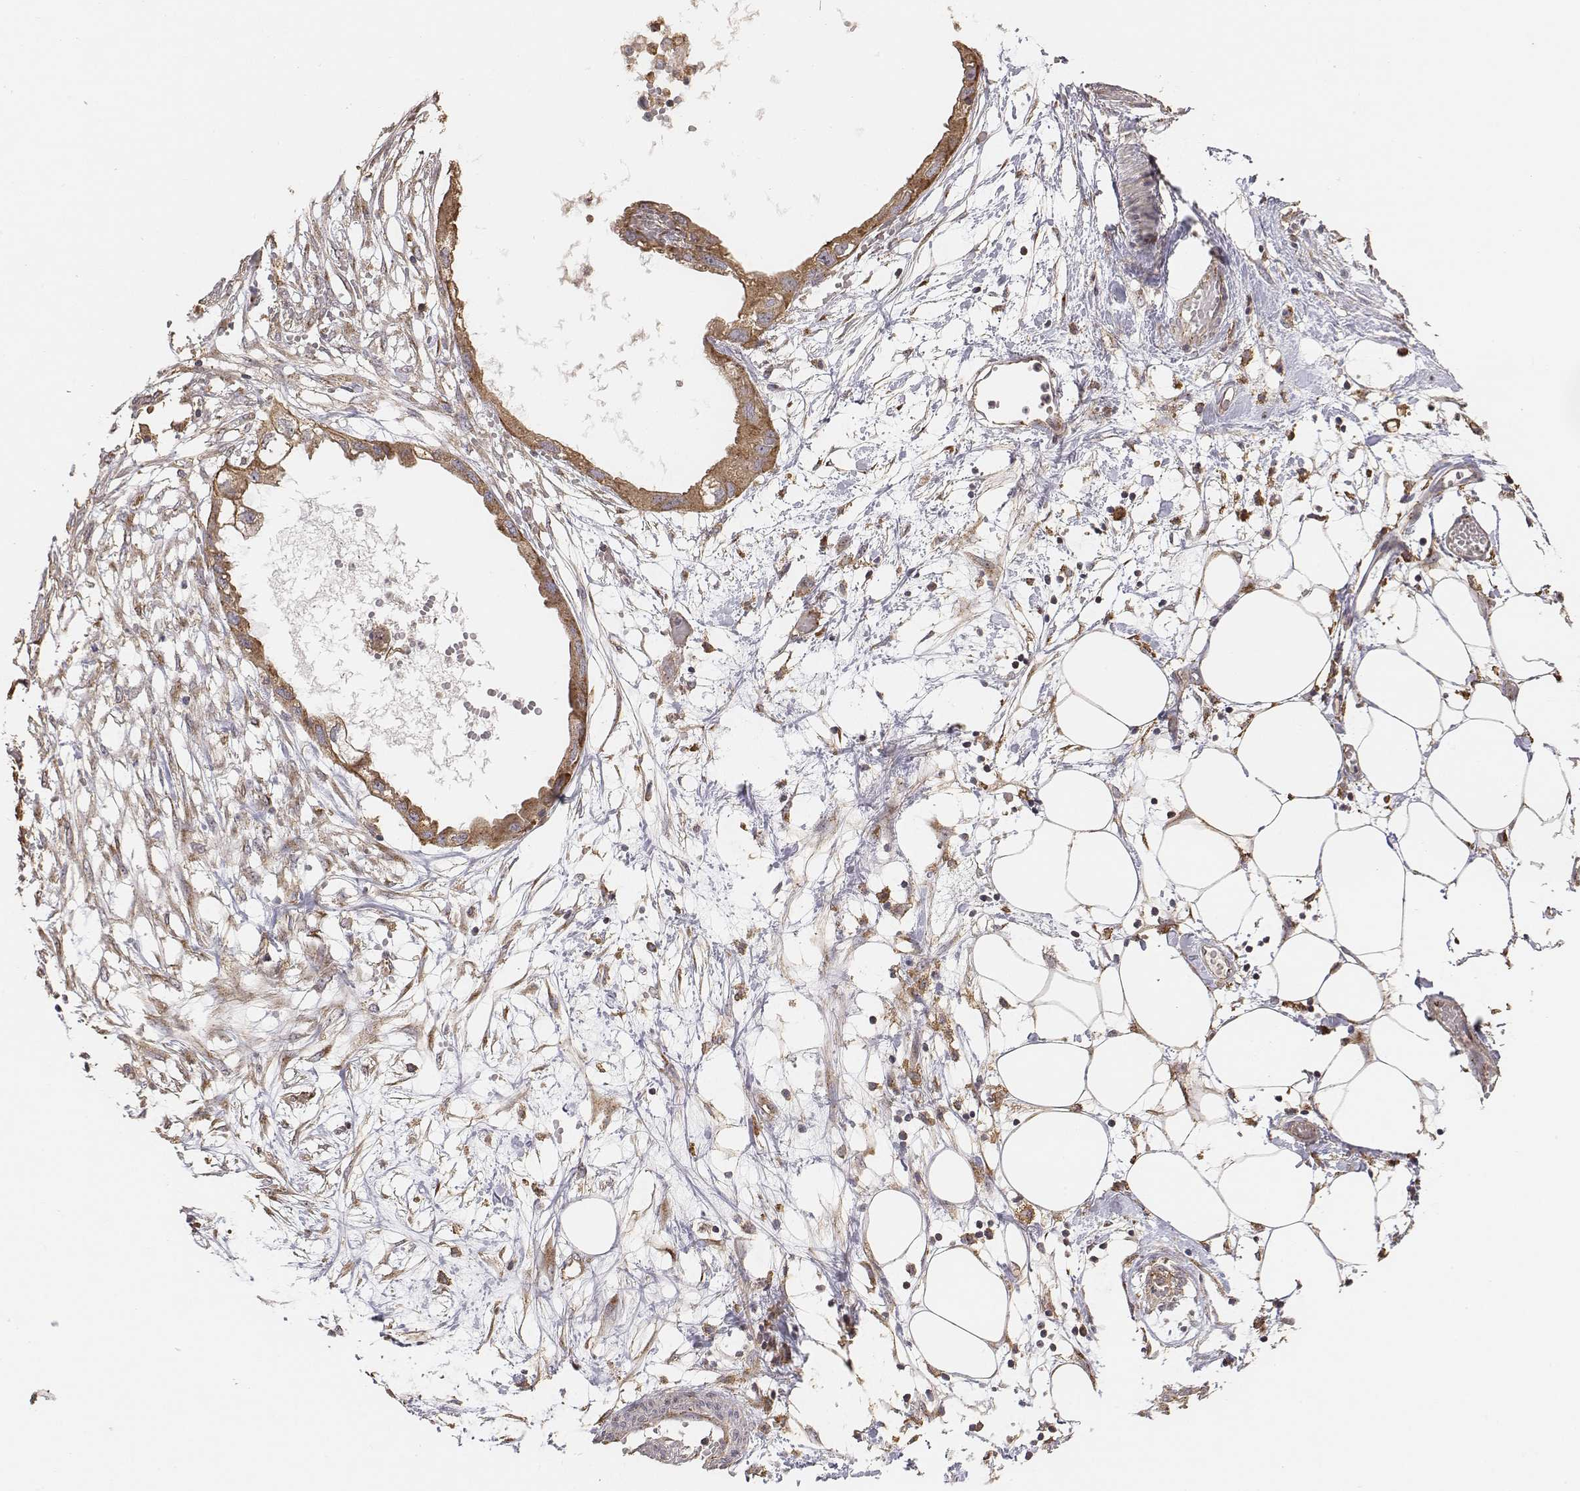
{"staining": {"intensity": "moderate", "quantity": ">75%", "location": "cytoplasmic/membranous"}, "tissue": "endometrial cancer", "cell_type": "Tumor cells", "image_type": "cancer", "snomed": [{"axis": "morphology", "description": "Adenocarcinoma, NOS"}, {"axis": "morphology", "description": "Adenocarcinoma, metastatic, NOS"}, {"axis": "topography", "description": "Adipose tissue"}, {"axis": "topography", "description": "Endometrium"}], "caption": "This image displays immunohistochemistry (IHC) staining of human endometrial metastatic adenocarcinoma, with medium moderate cytoplasmic/membranous staining in approximately >75% of tumor cells.", "gene": "AP1B1", "patient": {"sex": "female", "age": 67}}